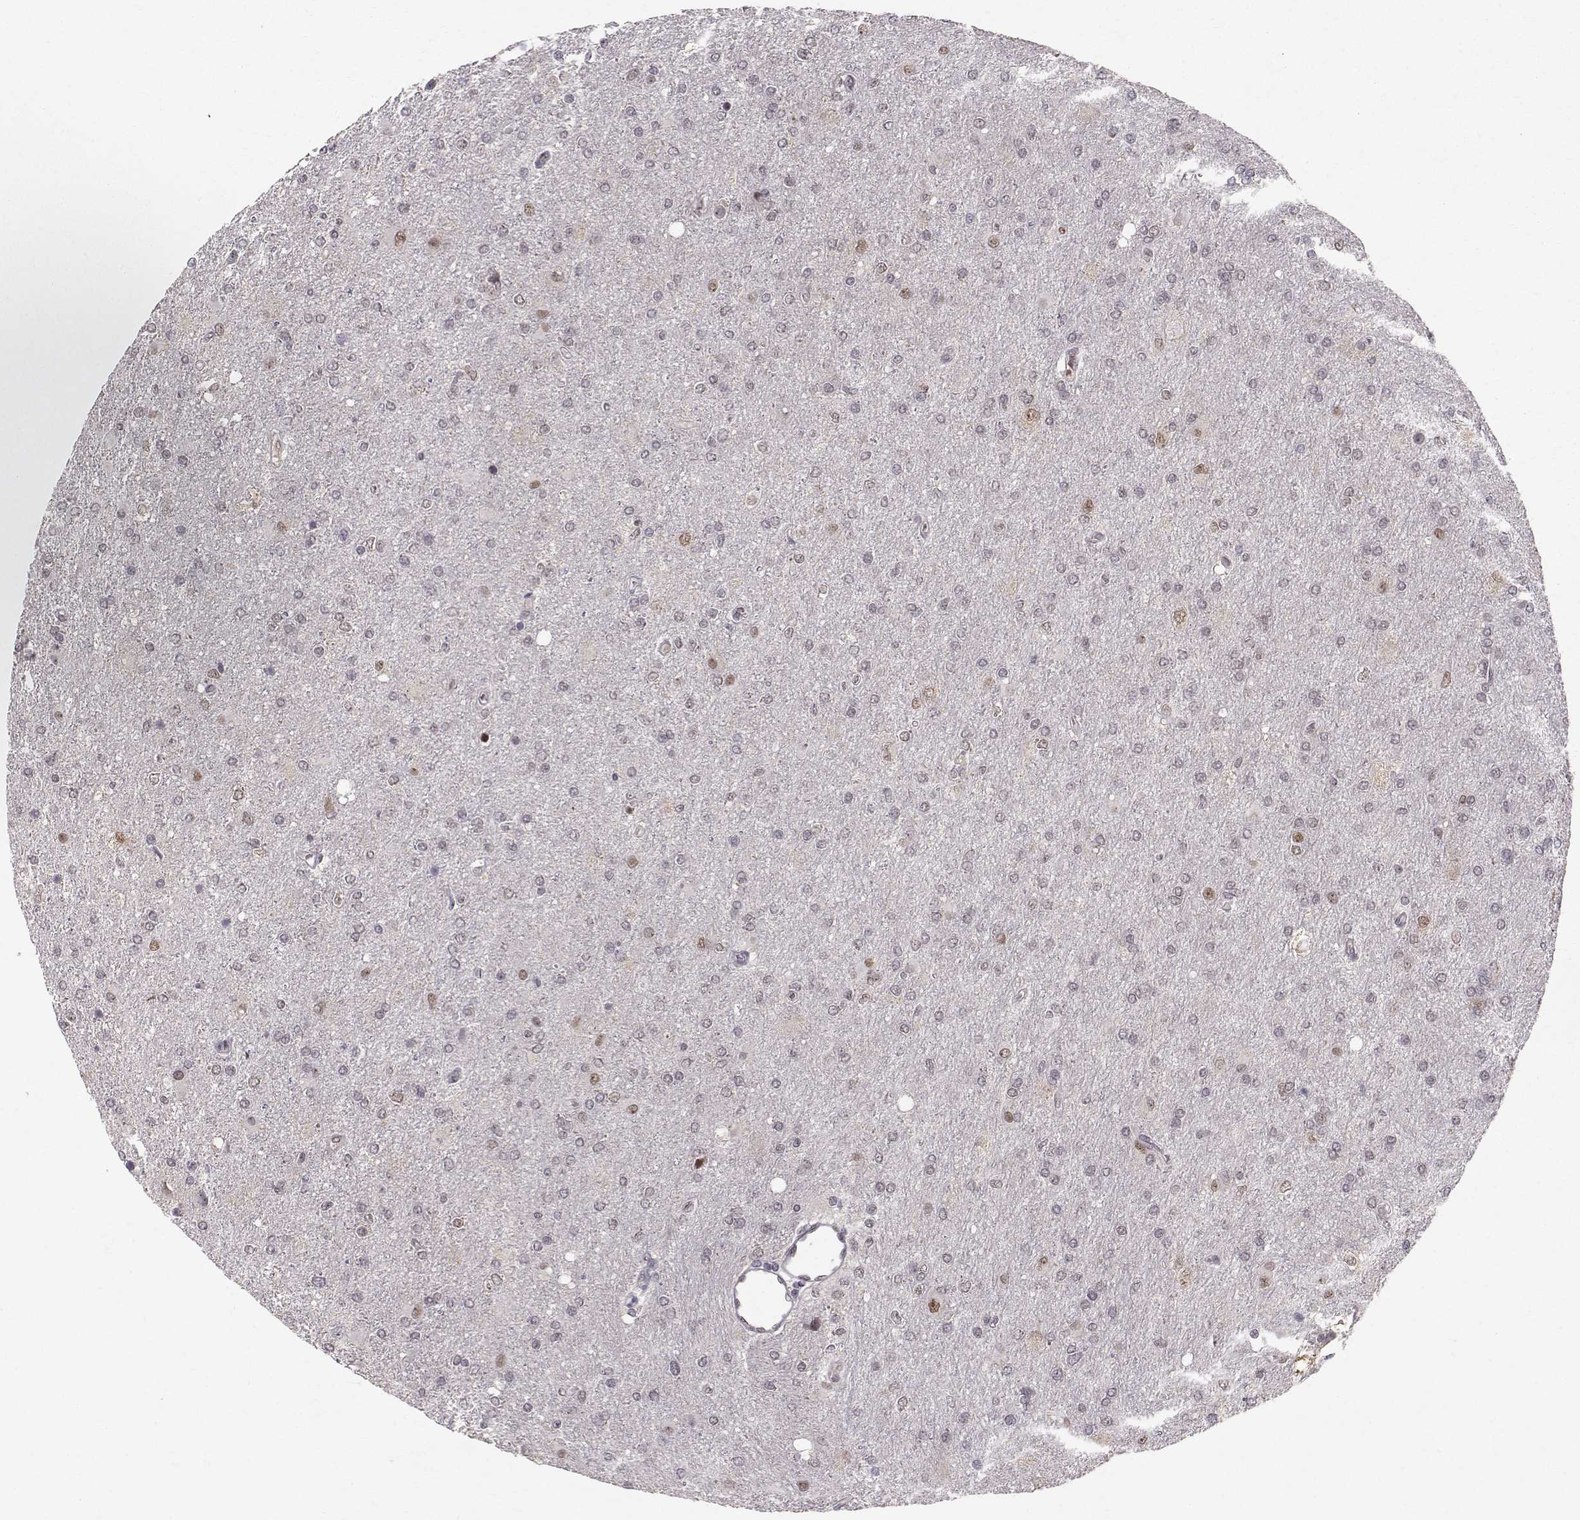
{"staining": {"intensity": "moderate", "quantity": "<25%", "location": "cytoplasmic/membranous"}, "tissue": "glioma", "cell_type": "Tumor cells", "image_type": "cancer", "snomed": [{"axis": "morphology", "description": "Glioma, malignant, High grade"}, {"axis": "topography", "description": "Cerebral cortex"}], "caption": "Immunohistochemistry (IHC) photomicrograph of neoplastic tissue: human glioma stained using IHC demonstrates low levels of moderate protein expression localized specifically in the cytoplasmic/membranous of tumor cells, appearing as a cytoplasmic/membranous brown color.", "gene": "RPP38", "patient": {"sex": "male", "age": 70}}